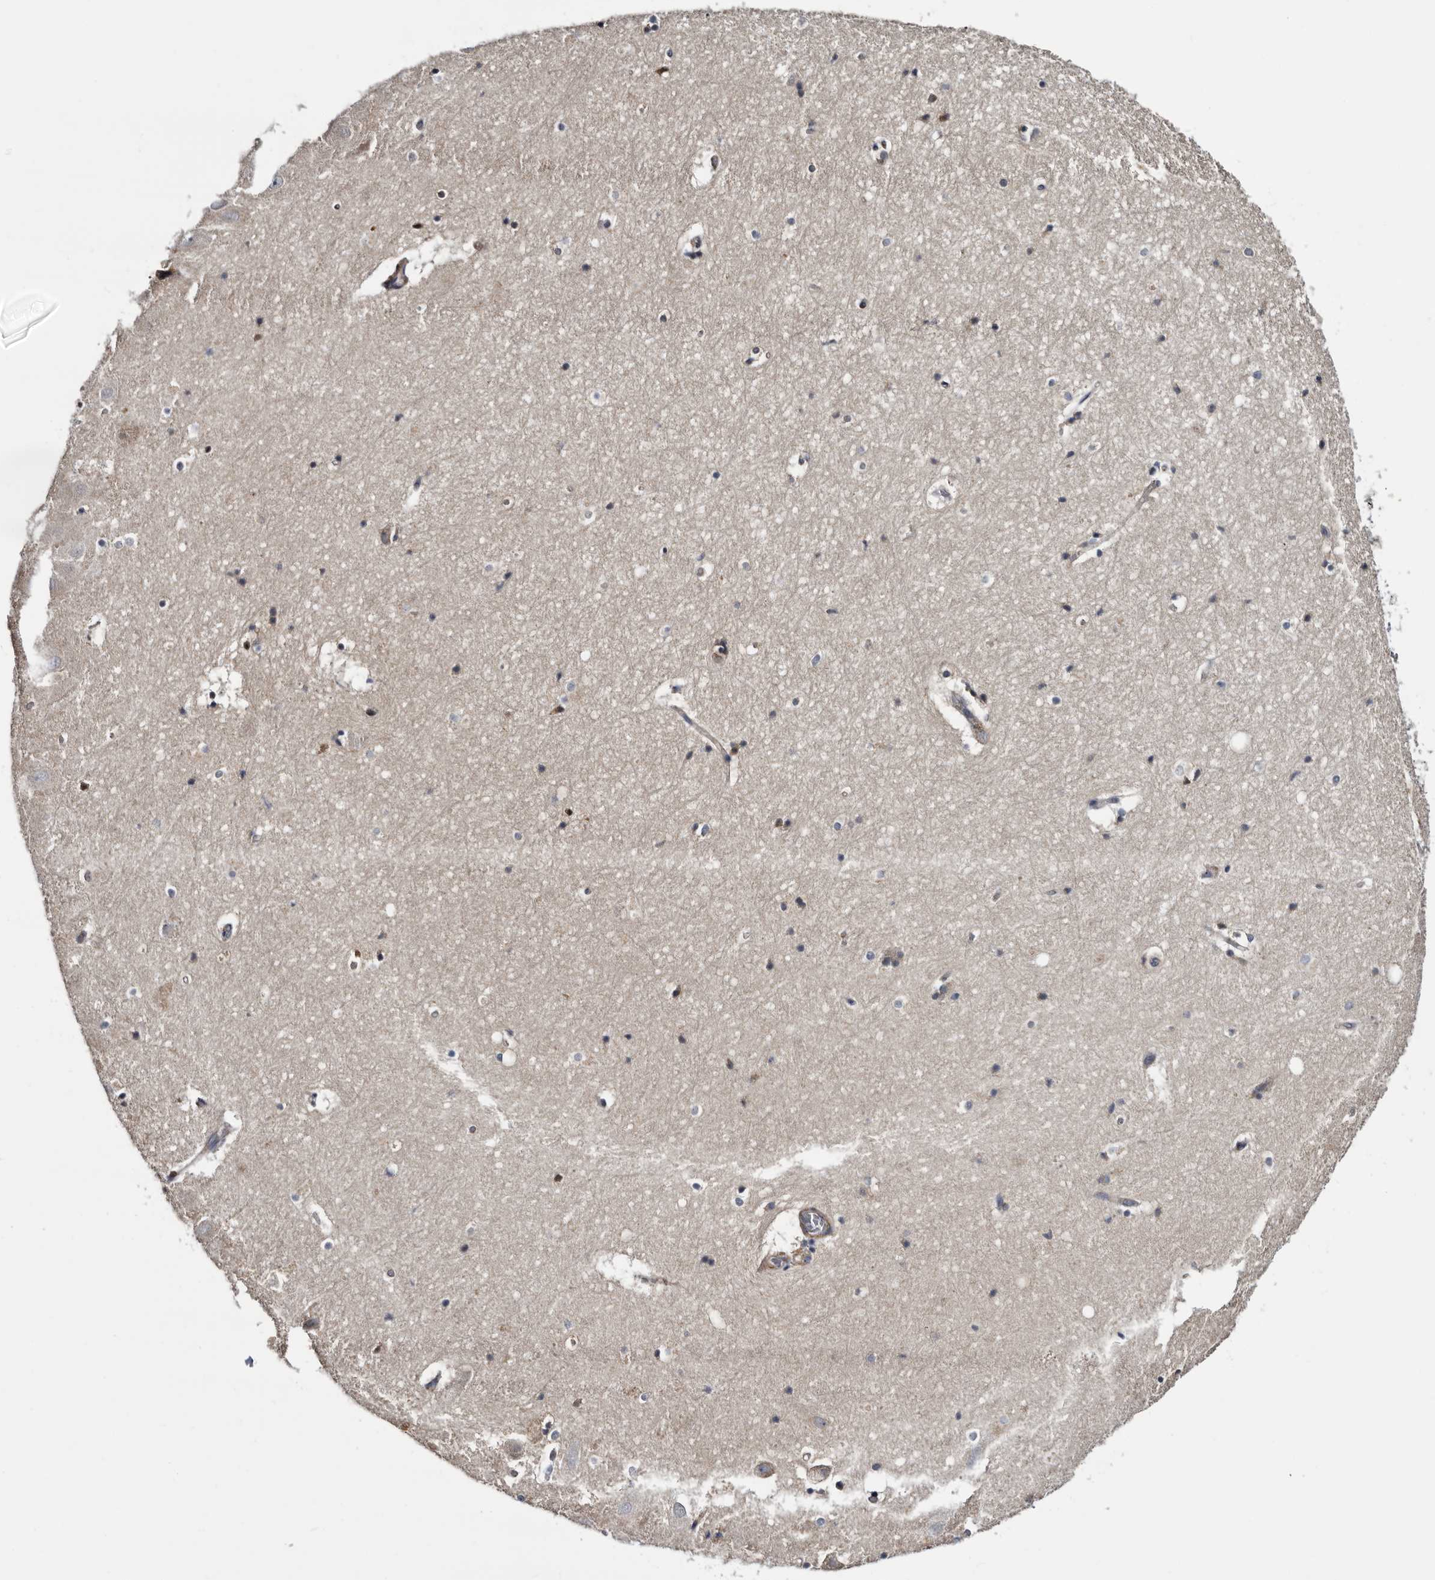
{"staining": {"intensity": "weak", "quantity": "<25%", "location": "cytoplasmic/membranous"}, "tissue": "hippocampus", "cell_type": "Glial cells", "image_type": "normal", "snomed": [{"axis": "morphology", "description": "Normal tissue, NOS"}, {"axis": "topography", "description": "Hippocampus"}], "caption": "Image shows no protein expression in glial cells of unremarkable hippocampus. The staining was performed using DAB (3,3'-diaminobenzidine) to visualize the protein expression in brown, while the nuclei were stained in blue with hematoxylin (Magnification: 20x).", "gene": "ARMCX2", "patient": {"sex": "female", "age": 52}}